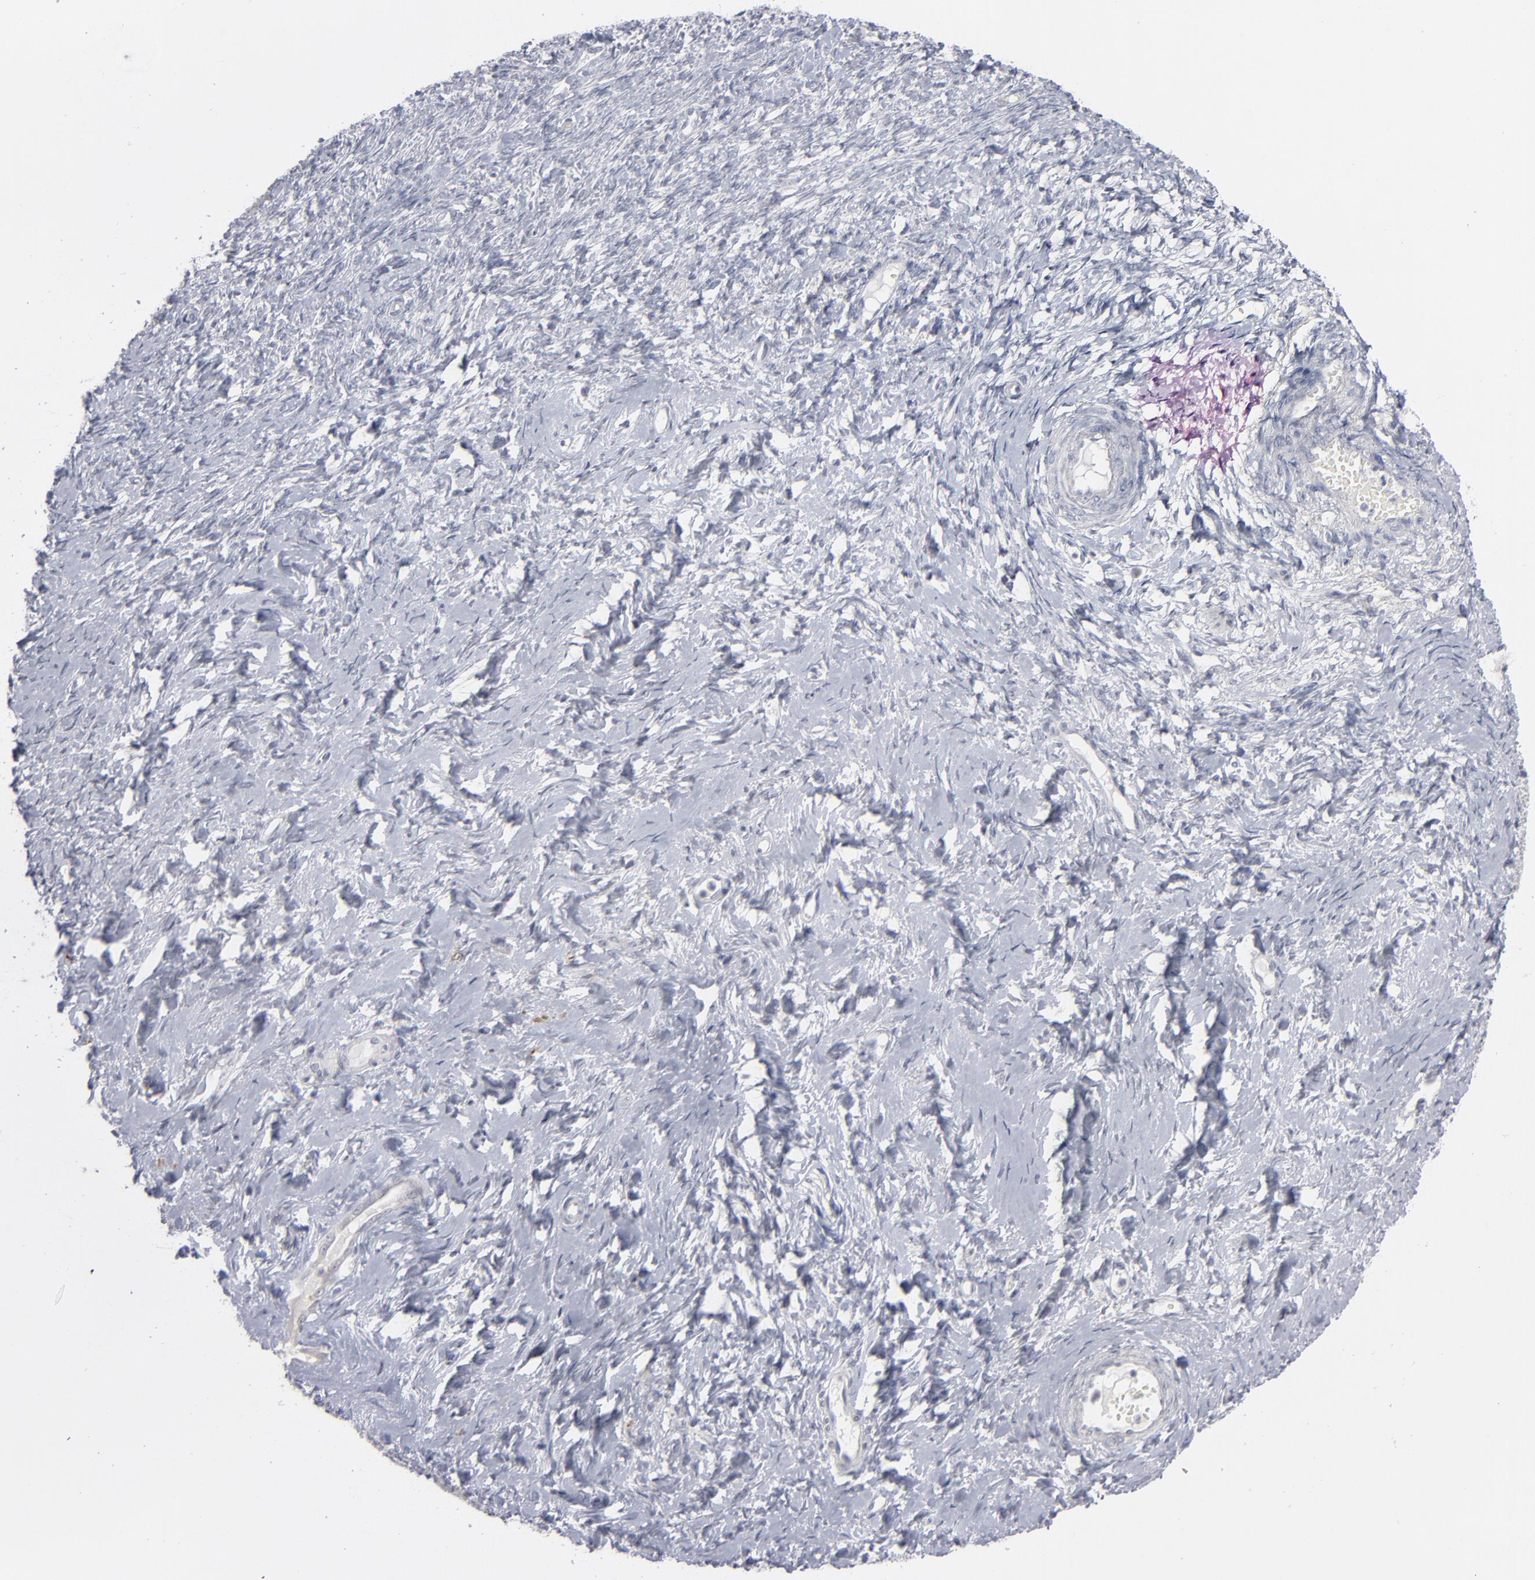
{"staining": {"intensity": "negative", "quantity": "none", "location": "none"}, "tissue": "ovarian cancer", "cell_type": "Tumor cells", "image_type": "cancer", "snomed": [{"axis": "morphology", "description": "Normal tissue, NOS"}, {"axis": "morphology", "description": "Cystadenocarcinoma, serous, NOS"}, {"axis": "topography", "description": "Ovary"}], "caption": "Ovarian cancer was stained to show a protein in brown. There is no significant expression in tumor cells.", "gene": "KIAA1210", "patient": {"sex": "female", "age": 62}}